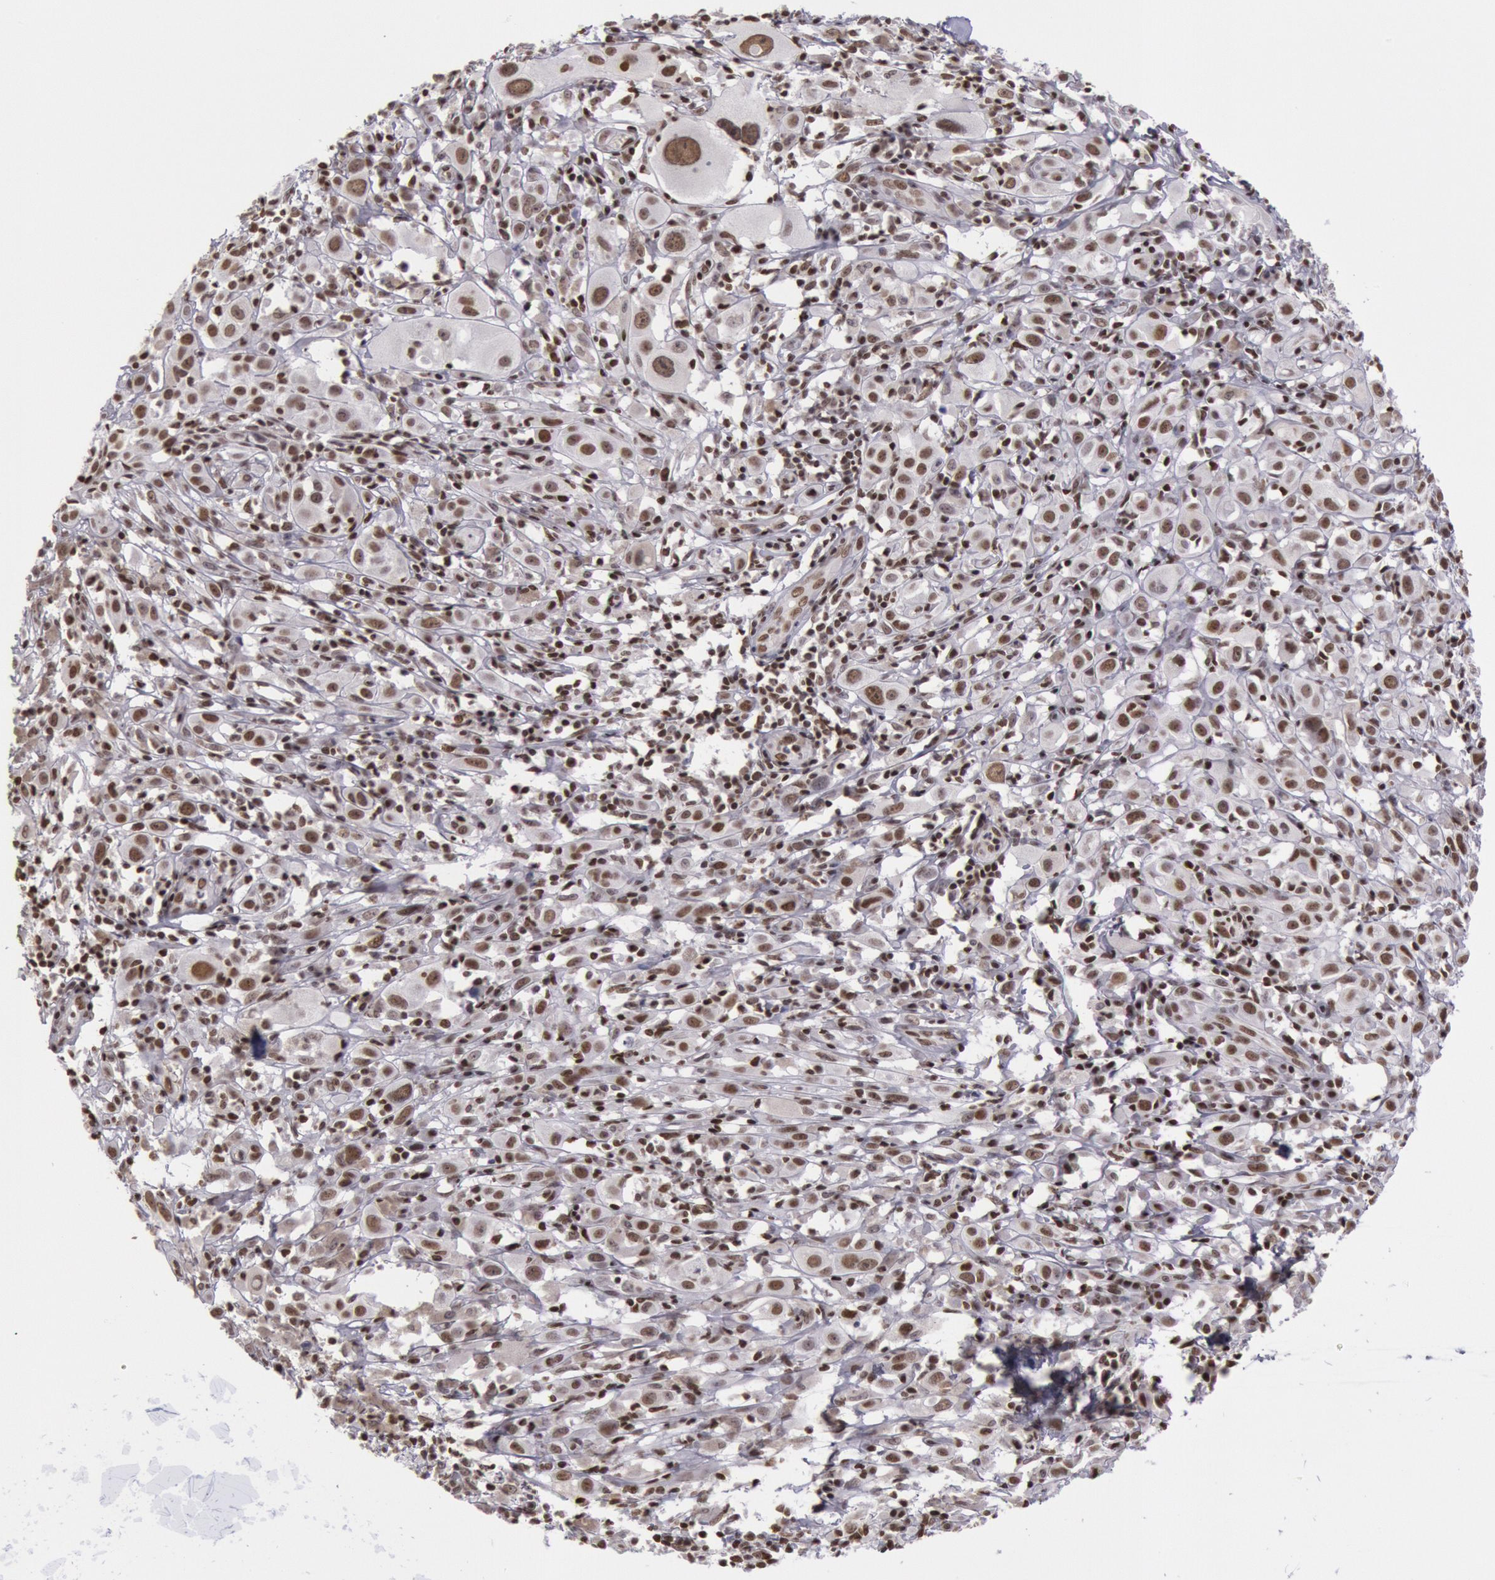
{"staining": {"intensity": "moderate", "quantity": ">75%", "location": "nuclear"}, "tissue": "melanoma", "cell_type": "Tumor cells", "image_type": "cancer", "snomed": [{"axis": "morphology", "description": "Malignant melanoma, NOS"}, {"axis": "topography", "description": "Skin"}], "caption": "The histopathology image exhibits immunohistochemical staining of malignant melanoma. There is moderate nuclear positivity is present in about >75% of tumor cells.", "gene": "NKAP", "patient": {"sex": "female", "age": 52}}